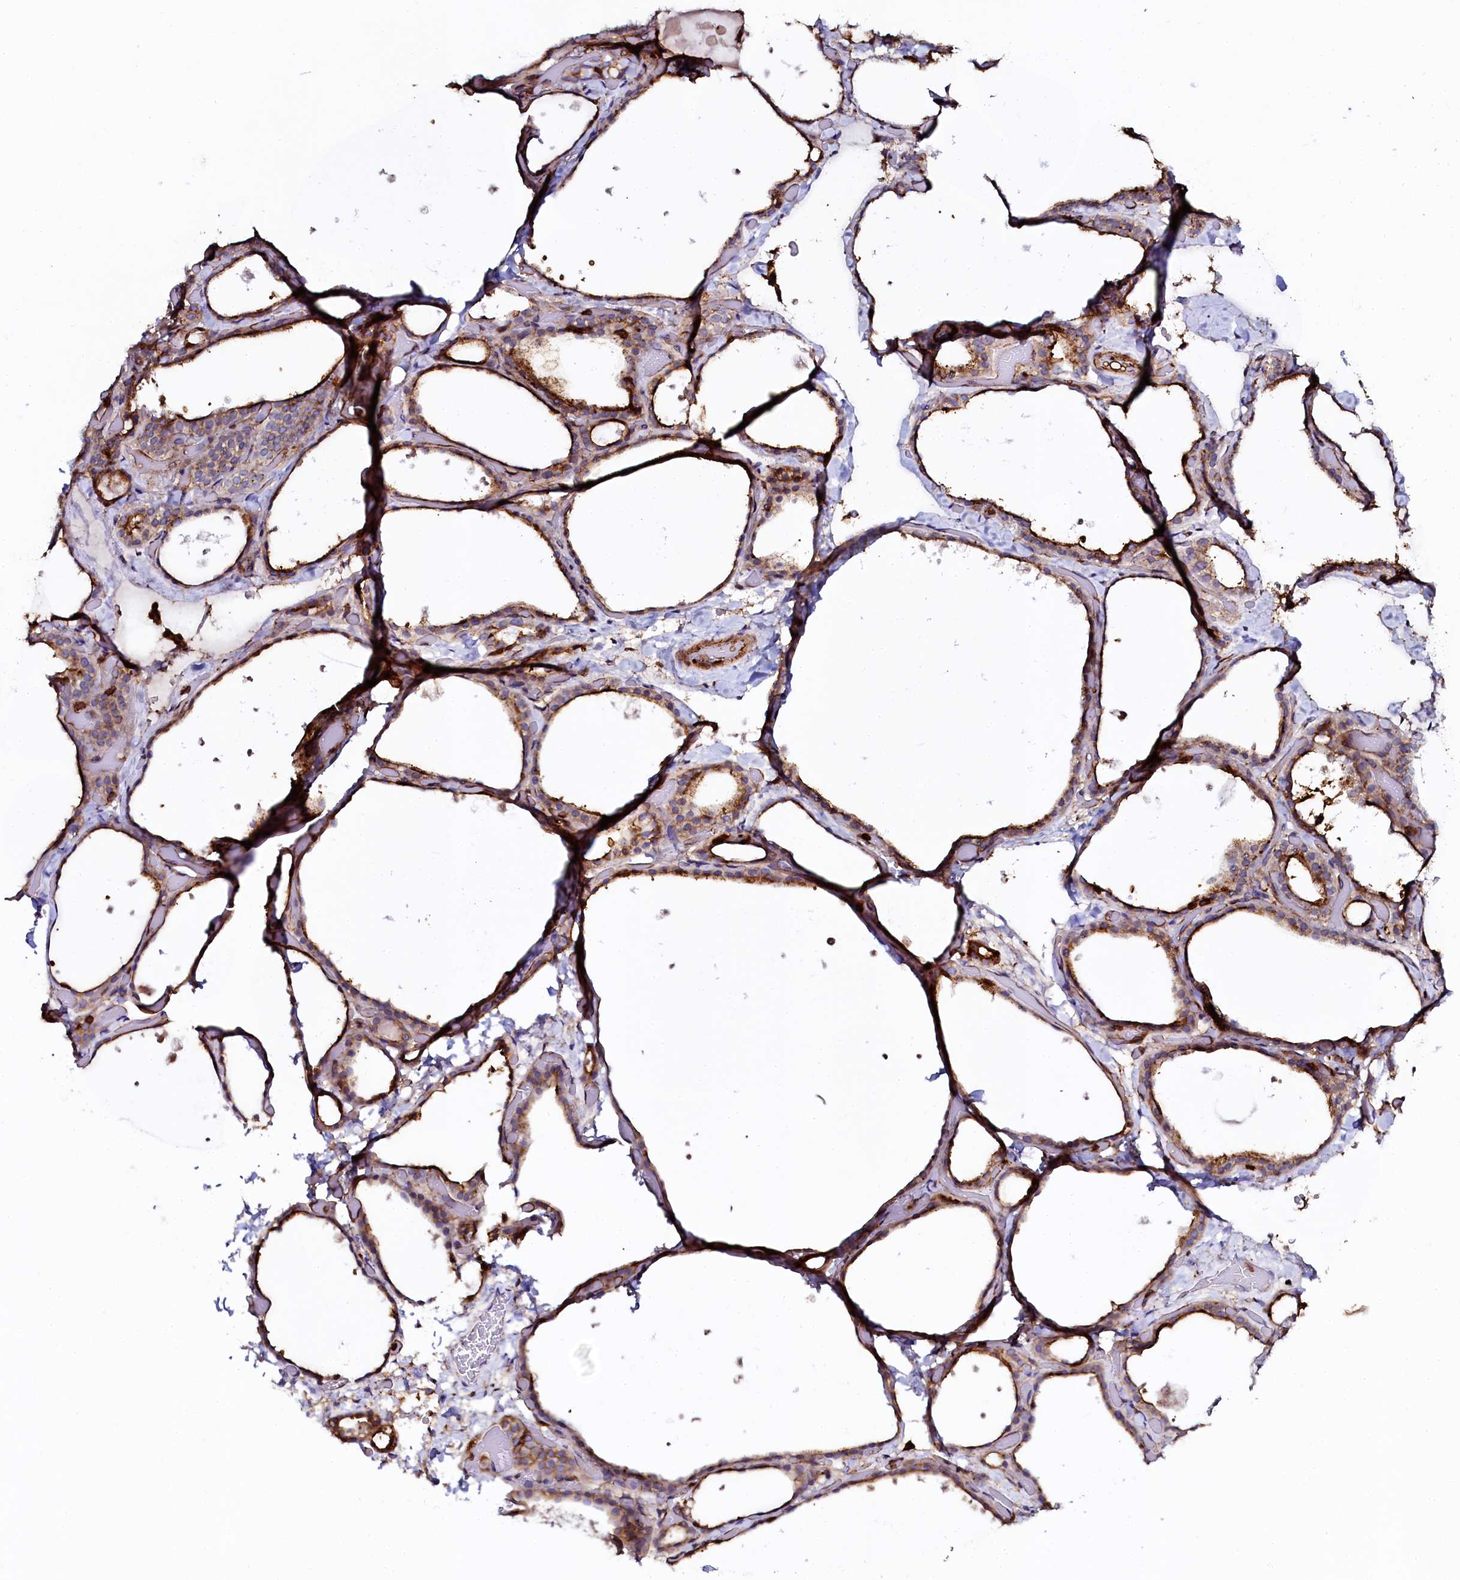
{"staining": {"intensity": "strong", "quantity": ">75%", "location": "cytoplasmic/membranous"}, "tissue": "thyroid gland", "cell_type": "Glandular cells", "image_type": "normal", "snomed": [{"axis": "morphology", "description": "Normal tissue, NOS"}, {"axis": "topography", "description": "Thyroid gland"}], "caption": "Glandular cells demonstrate high levels of strong cytoplasmic/membranous expression in about >75% of cells in unremarkable thyroid gland. (DAB IHC with brightfield microscopy, high magnification).", "gene": "AAAS", "patient": {"sex": "female", "age": 44}}